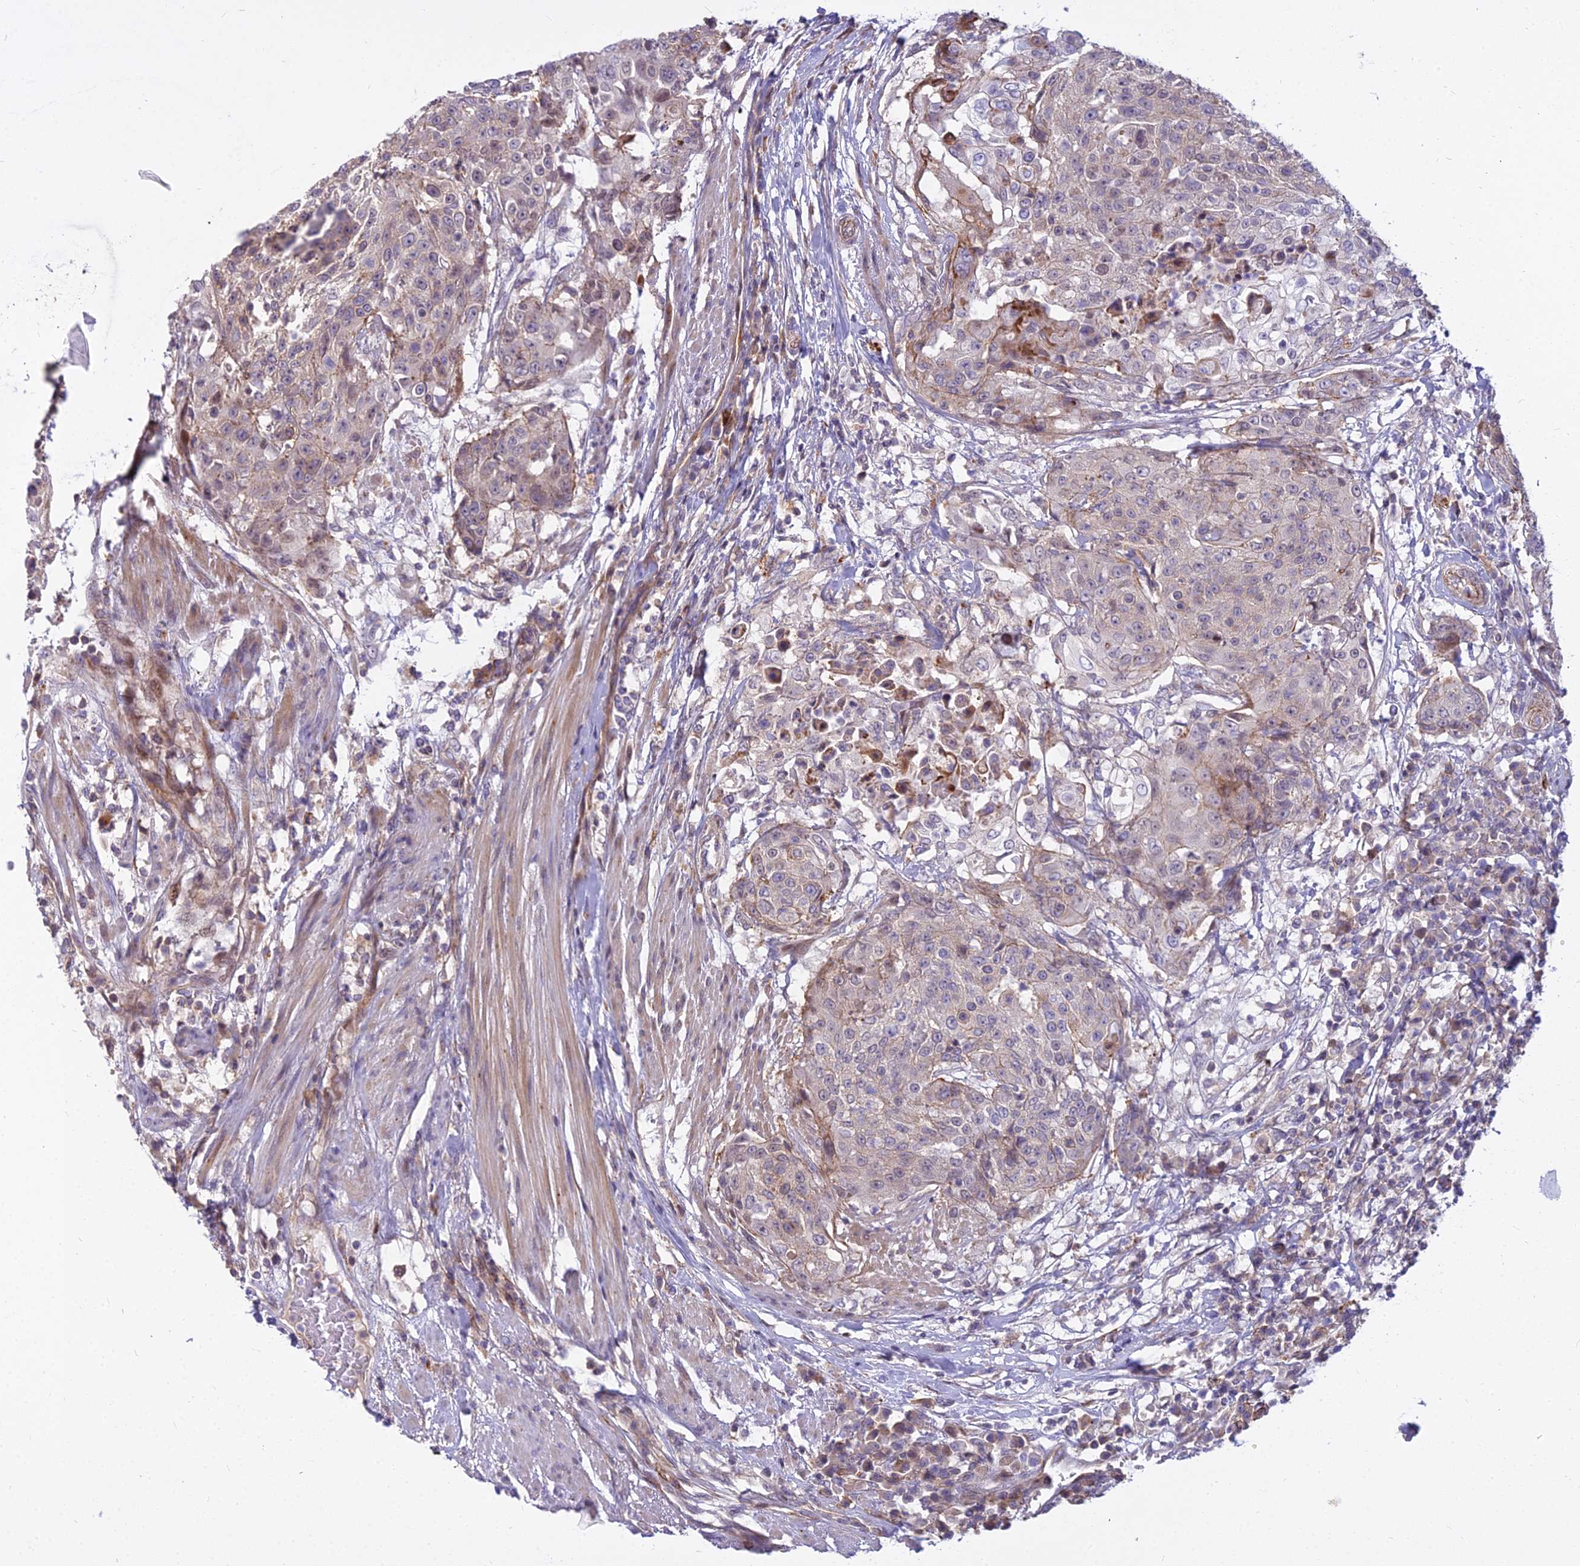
{"staining": {"intensity": "negative", "quantity": "none", "location": "none"}, "tissue": "urothelial cancer", "cell_type": "Tumor cells", "image_type": "cancer", "snomed": [{"axis": "morphology", "description": "Urothelial carcinoma, High grade"}, {"axis": "topography", "description": "Urinary bladder"}], "caption": "An immunohistochemistry histopathology image of high-grade urothelial carcinoma is shown. There is no staining in tumor cells of high-grade urothelial carcinoma. (Brightfield microscopy of DAB immunohistochemistry at high magnification).", "gene": "GLYATL3", "patient": {"sex": "female", "age": 63}}